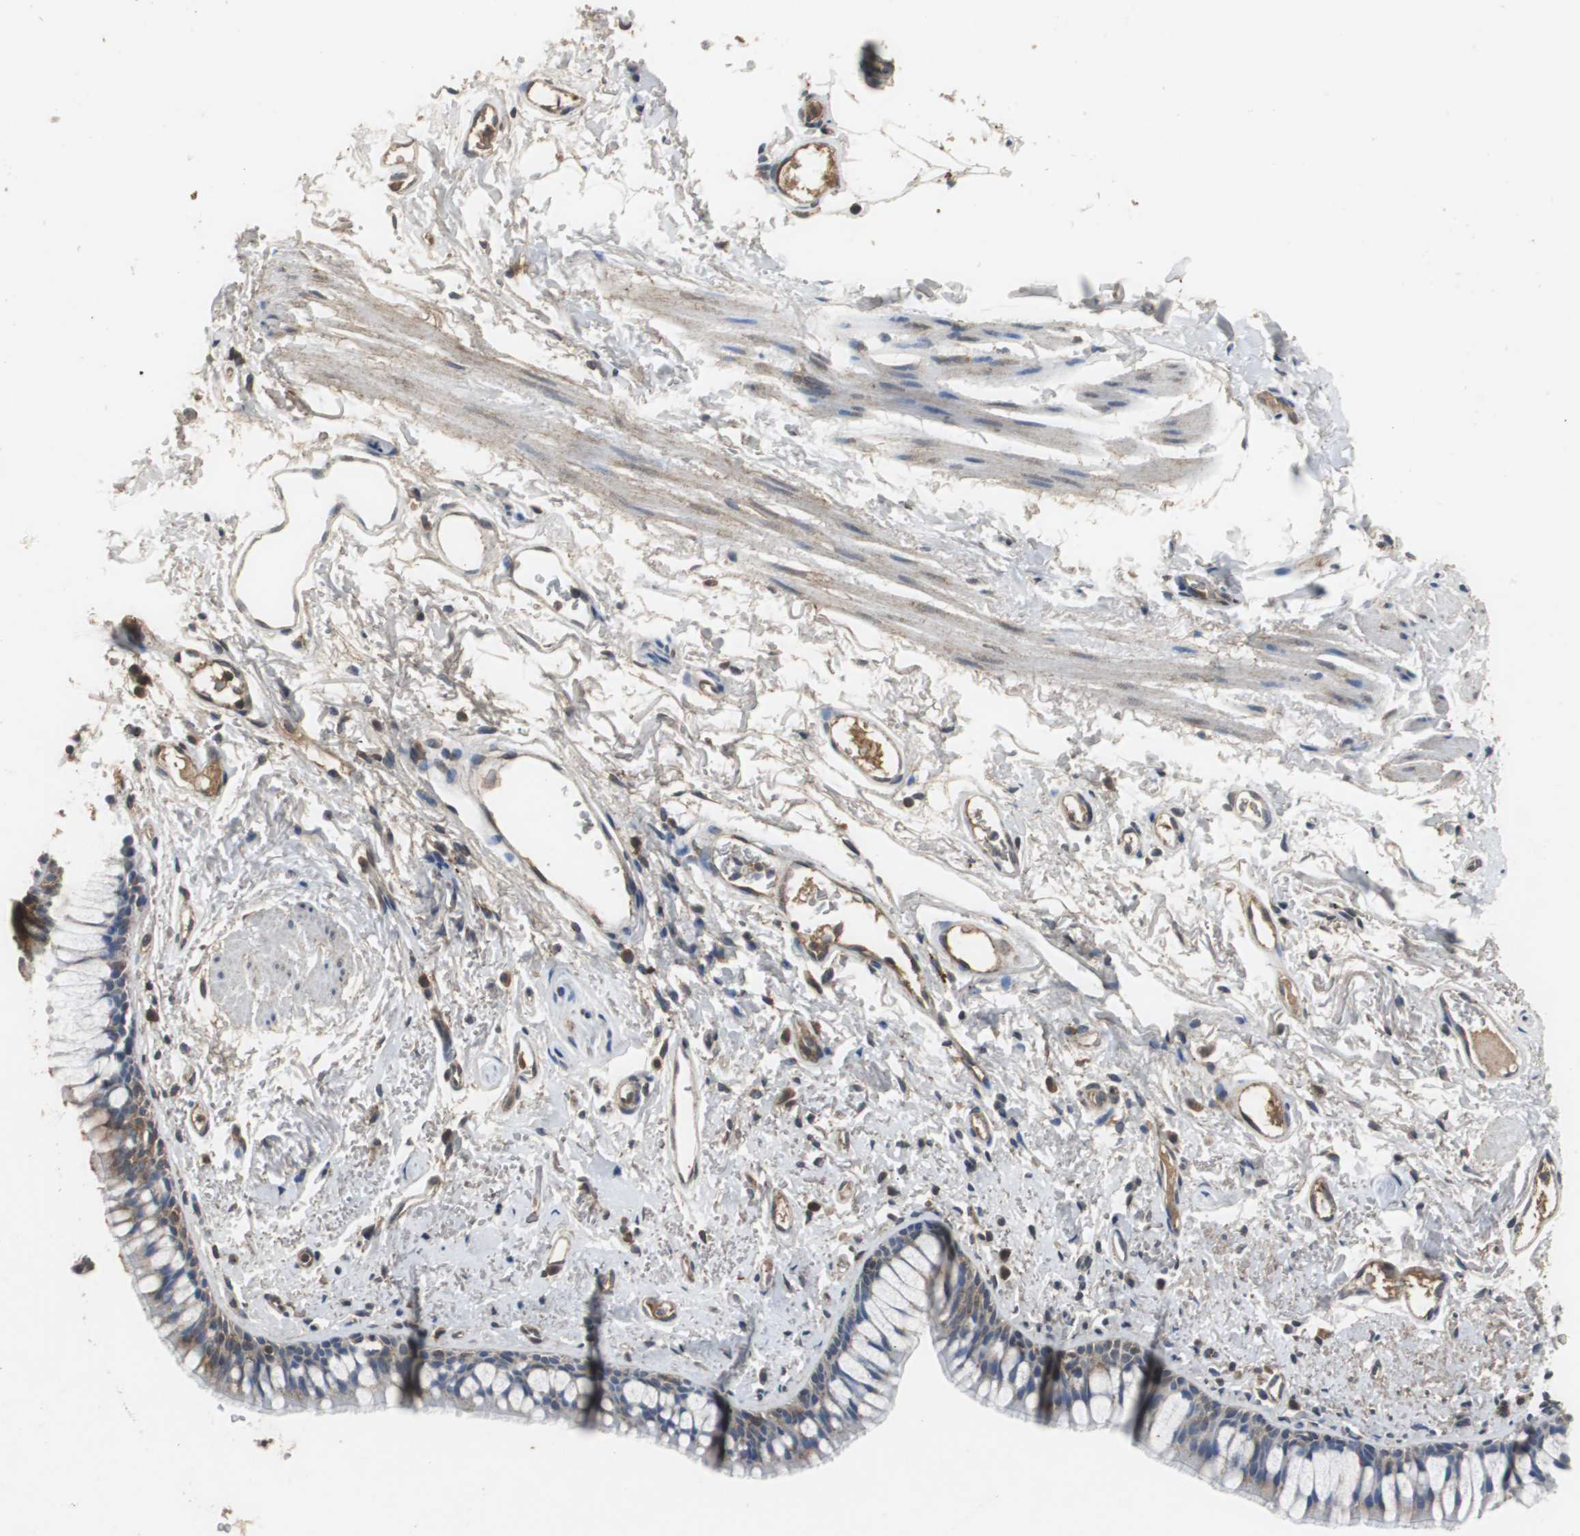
{"staining": {"intensity": "moderate", "quantity": "25%-75%", "location": "cytoplasmic/membranous"}, "tissue": "bronchus", "cell_type": "Respiratory epithelial cells", "image_type": "normal", "snomed": [{"axis": "morphology", "description": "Normal tissue, NOS"}, {"axis": "topography", "description": "Bronchus"}], "caption": "This is an image of immunohistochemistry (IHC) staining of normal bronchus, which shows moderate staining in the cytoplasmic/membranous of respiratory epithelial cells.", "gene": "VBP1", "patient": {"sex": "female", "age": 73}}